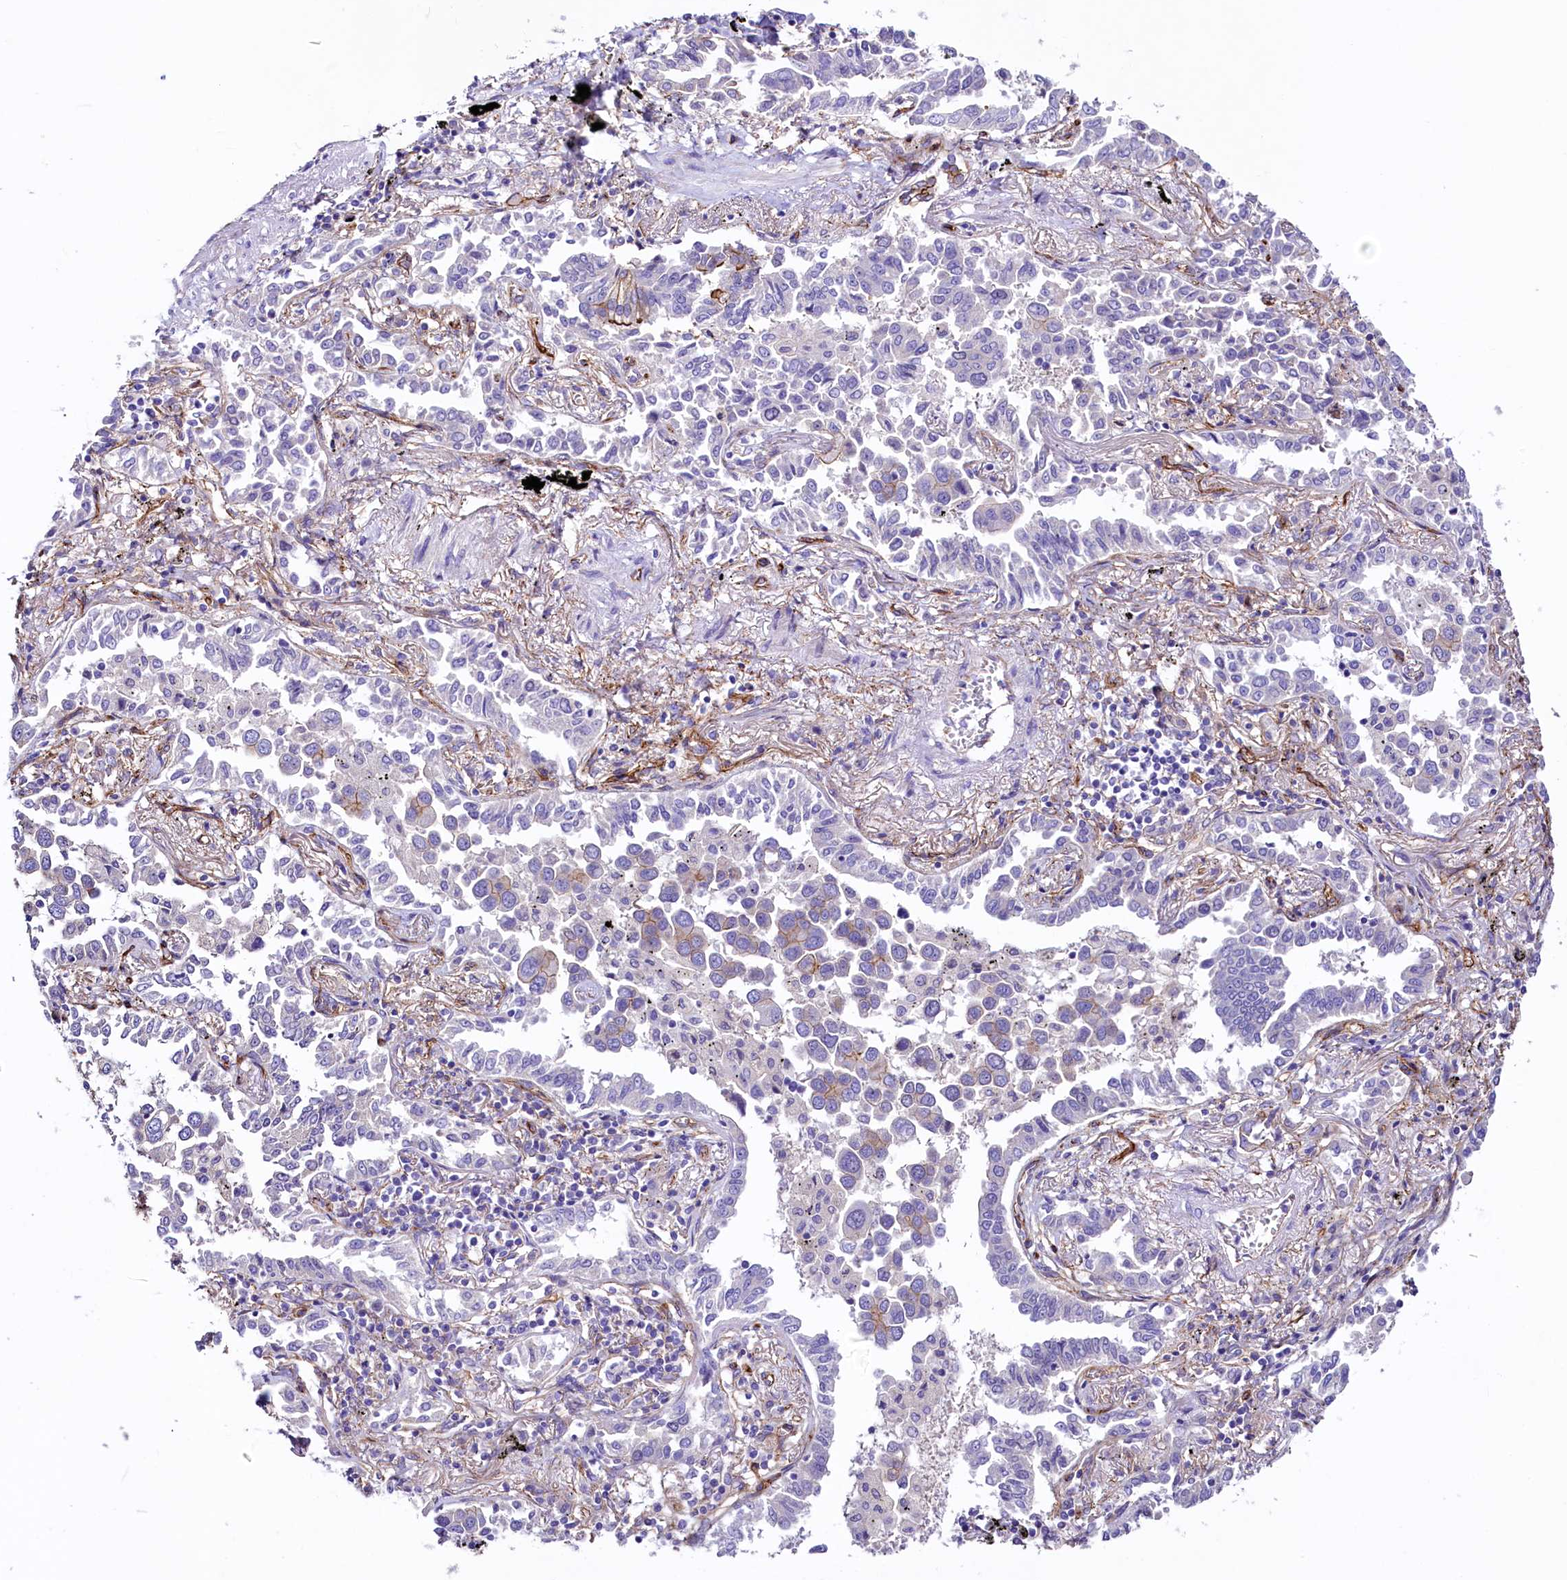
{"staining": {"intensity": "weak", "quantity": "<25%", "location": "cytoplasmic/membranous"}, "tissue": "lung cancer", "cell_type": "Tumor cells", "image_type": "cancer", "snomed": [{"axis": "morphology", "description": "Adenocarcinoma, NOS"}, {"axis": "topography", "description": "Lung"}], "caption": "IHC image of neoplastic tissue: human adenocarcinoma (lung) stained with DAB shows no significant protein expression in tumor cells.", "gene": "SLF1", "patient": {"sex": "male", "age": 67}}